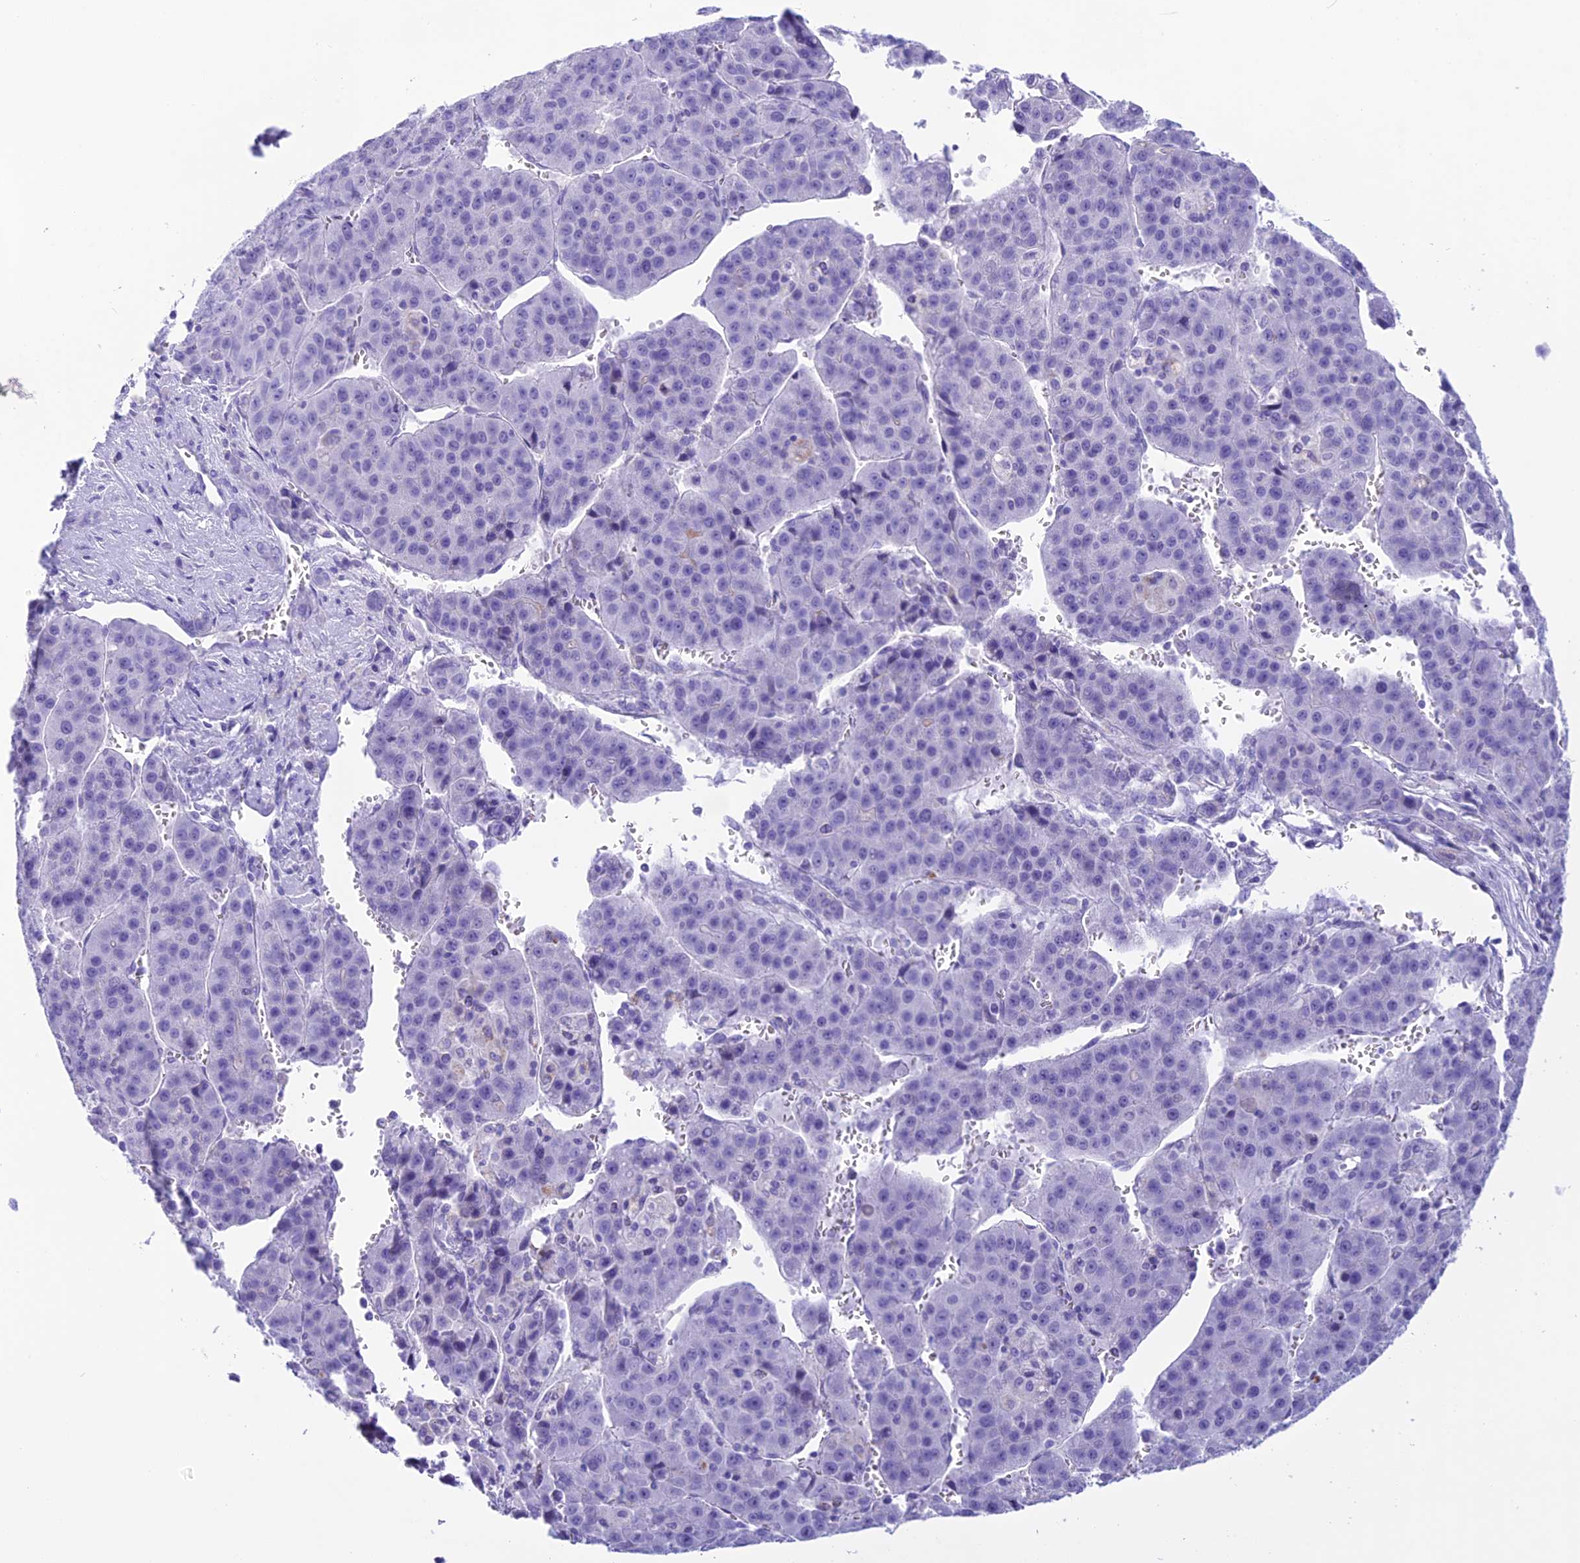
{"staining": {"intensity": "negative", "quantity": "none", "location": "none"}, "tissue": "liver cancer", "cell_type": "Tumor cells", "image_type": "cancer", "snomed": [{"axis": "morphology", "description": "Carcinoma, Hepatocellular, NOS"}, {"axis": "topography", "description": "Liver"}], "caption": "A high-resolution micrograph shows immunohistochemistry staining of hepatocellular carcinoma (liver), which reveals no significant positivity in tumor cells. Nuclei are stained in blue.", "gene": "TRAM1L1", "patient": {"sex": "female", "age": 53}}